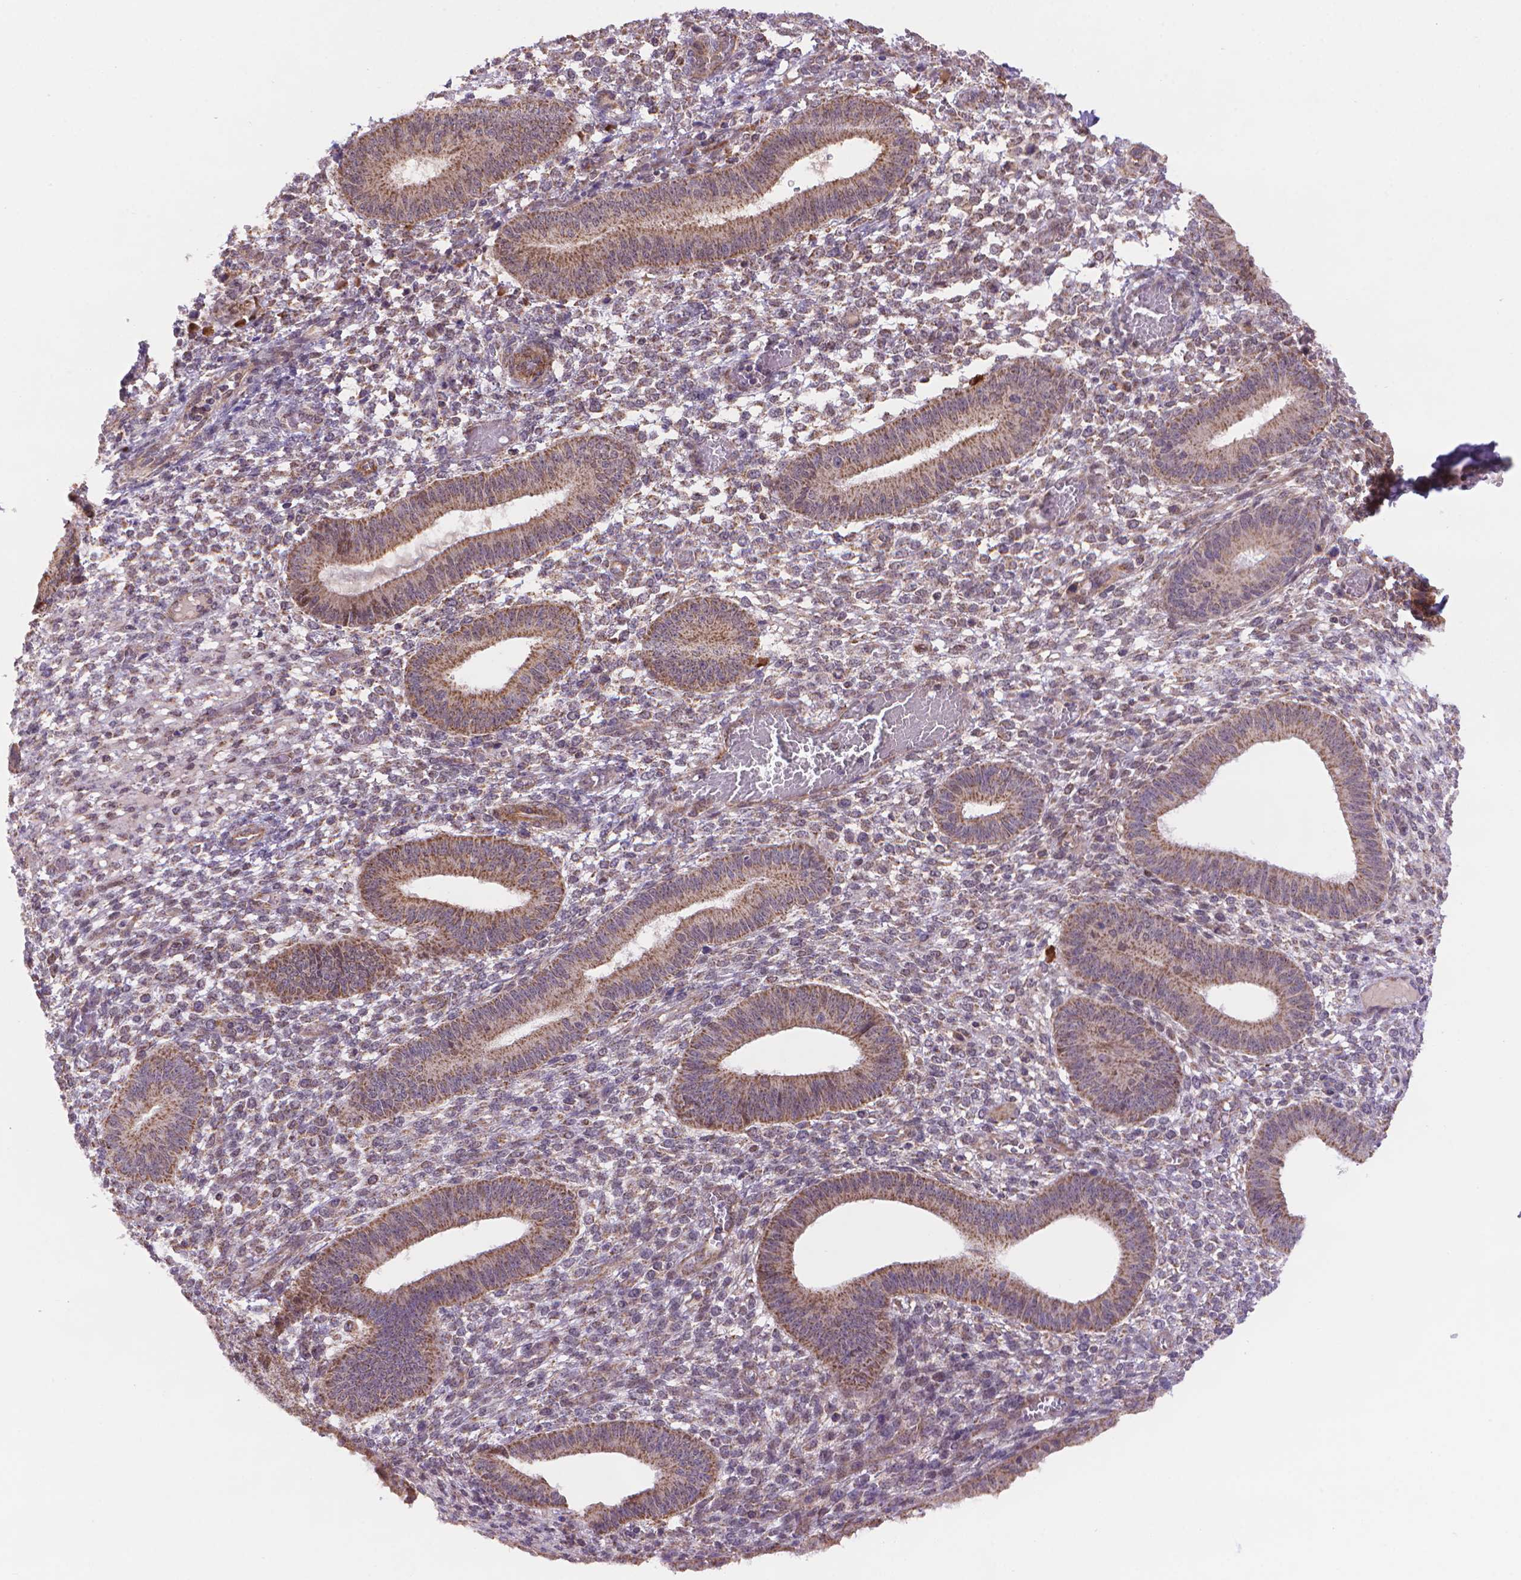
{"staining": {"intensity": "moderate", "quantity": "25%-75%", "location": "cytoplasmic/membranous"}, "tissue": "endometrium", "cell_type": "Cells in endometrial stroma", "image_type": "normal", "snomed": [{"axis": "morphology", "description": "Normal tissue, NOS"}, {"axis": "topography", "description": "Endometrium"}], "caption": "High-magnification brightfield microscopy of normal endometrium stained with DAB (brown) and counterstained with hematoxylin (blue). cells in endometrial stroma exhibit moderate cytoplasmic/membranous positivity is identified in about25%-75% of cells. The protein is shown in brown color, while the nuclei are stained blue.", "gene": "CYYR1", "patient": {"sex": "female", "age": 42}}